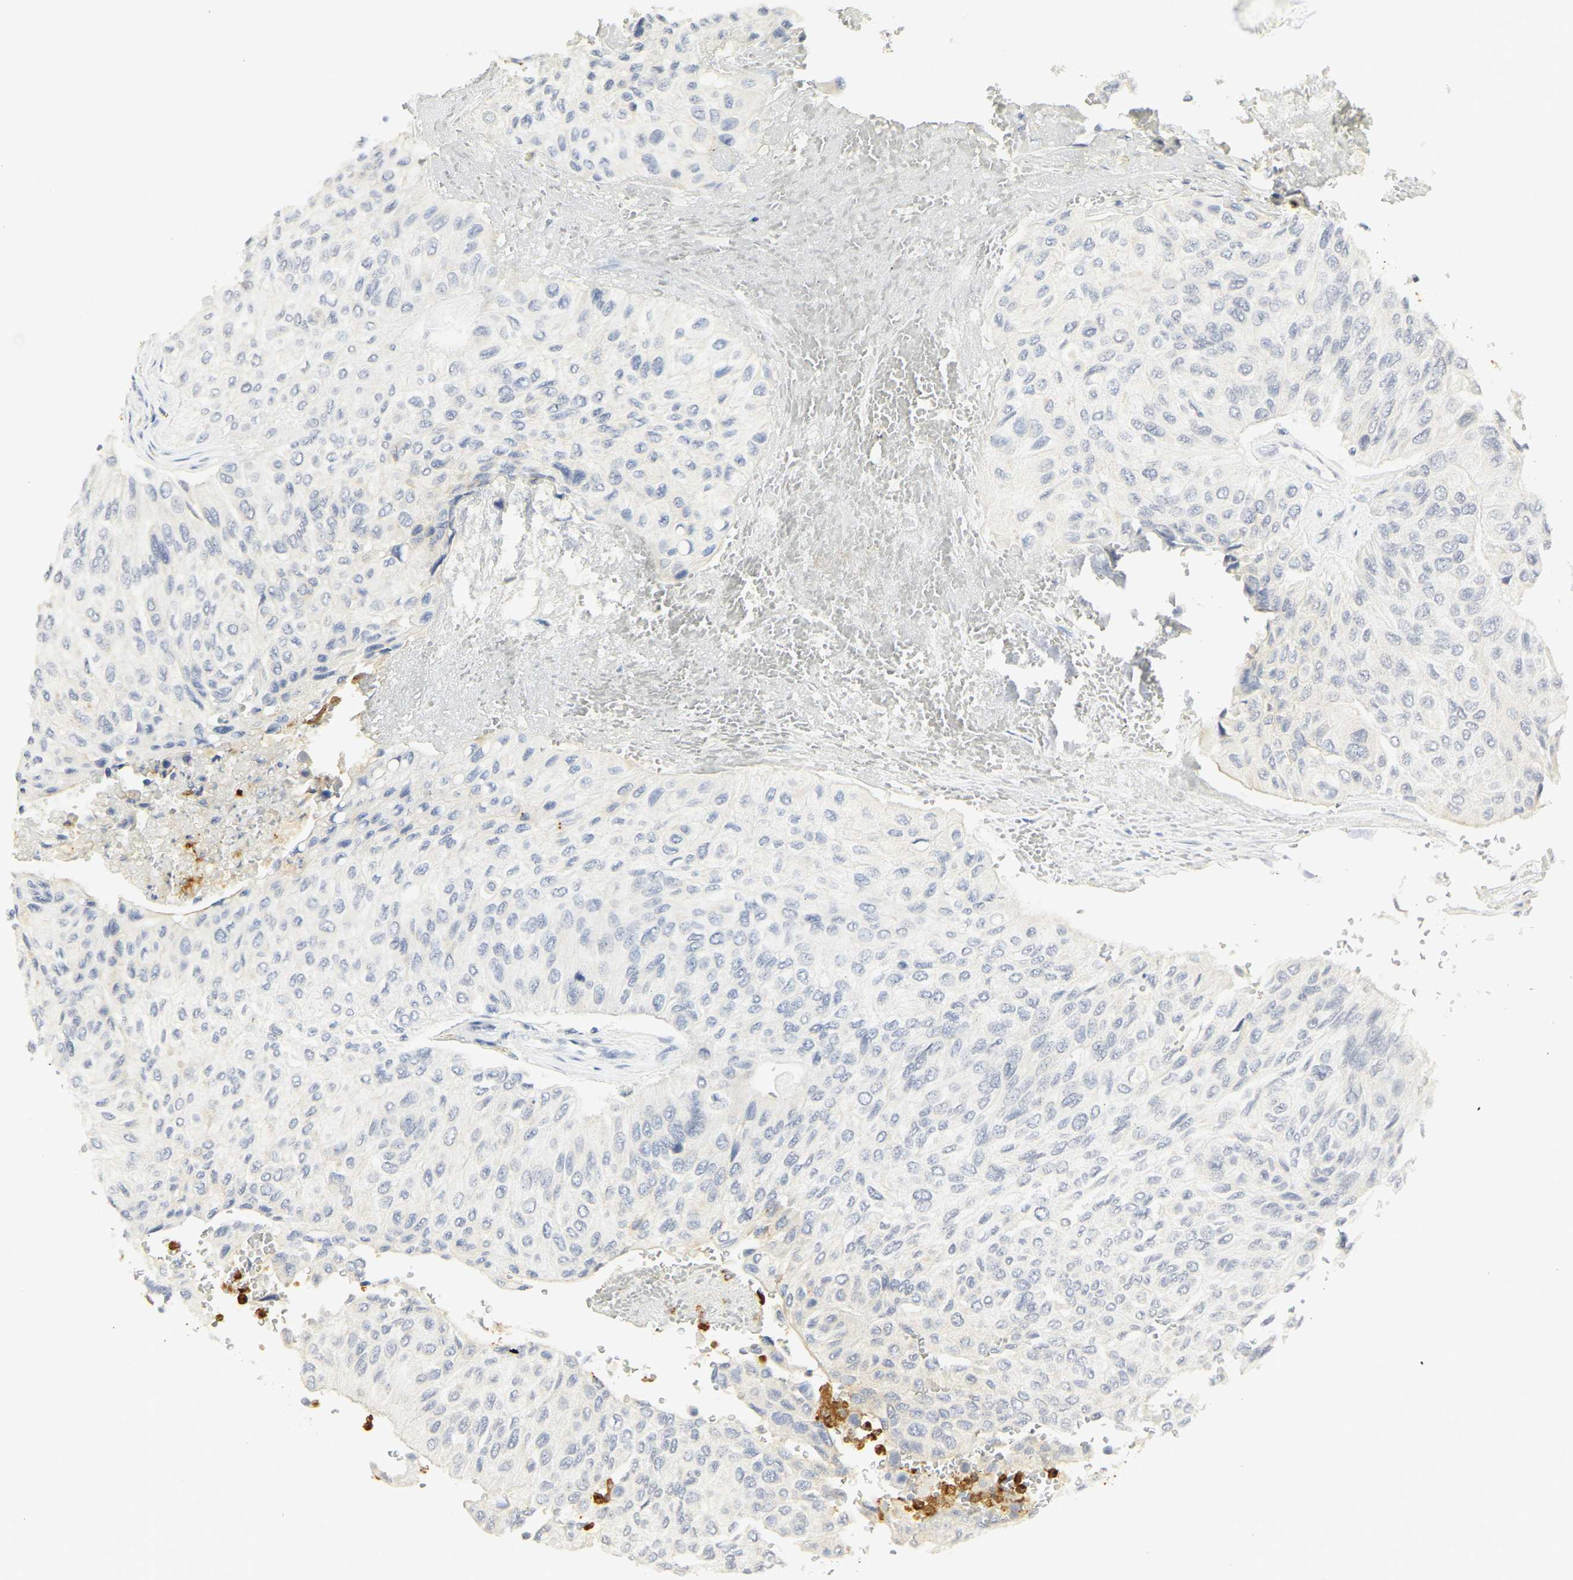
{"staining": {"intensity": "negative", "quantity": "none", "location": "none"}, "tissue": "urothelial cancer", "cell_type": "Tumor cells", "image_type": "cancer", "snomed": [{"axis": "morphology", "description": "Urothelial carcinoma, High grade"}, {"axis": "topography", "description": "Urinary bladder"}], "caption": "DAB (3,3'-diaminobenzidine) immunohistochemical staining of urothelial cancer reveals no significant expression in tumor cells.", "gene": "CEACAM5", "patient": {"sex": "male", "age": 66}}